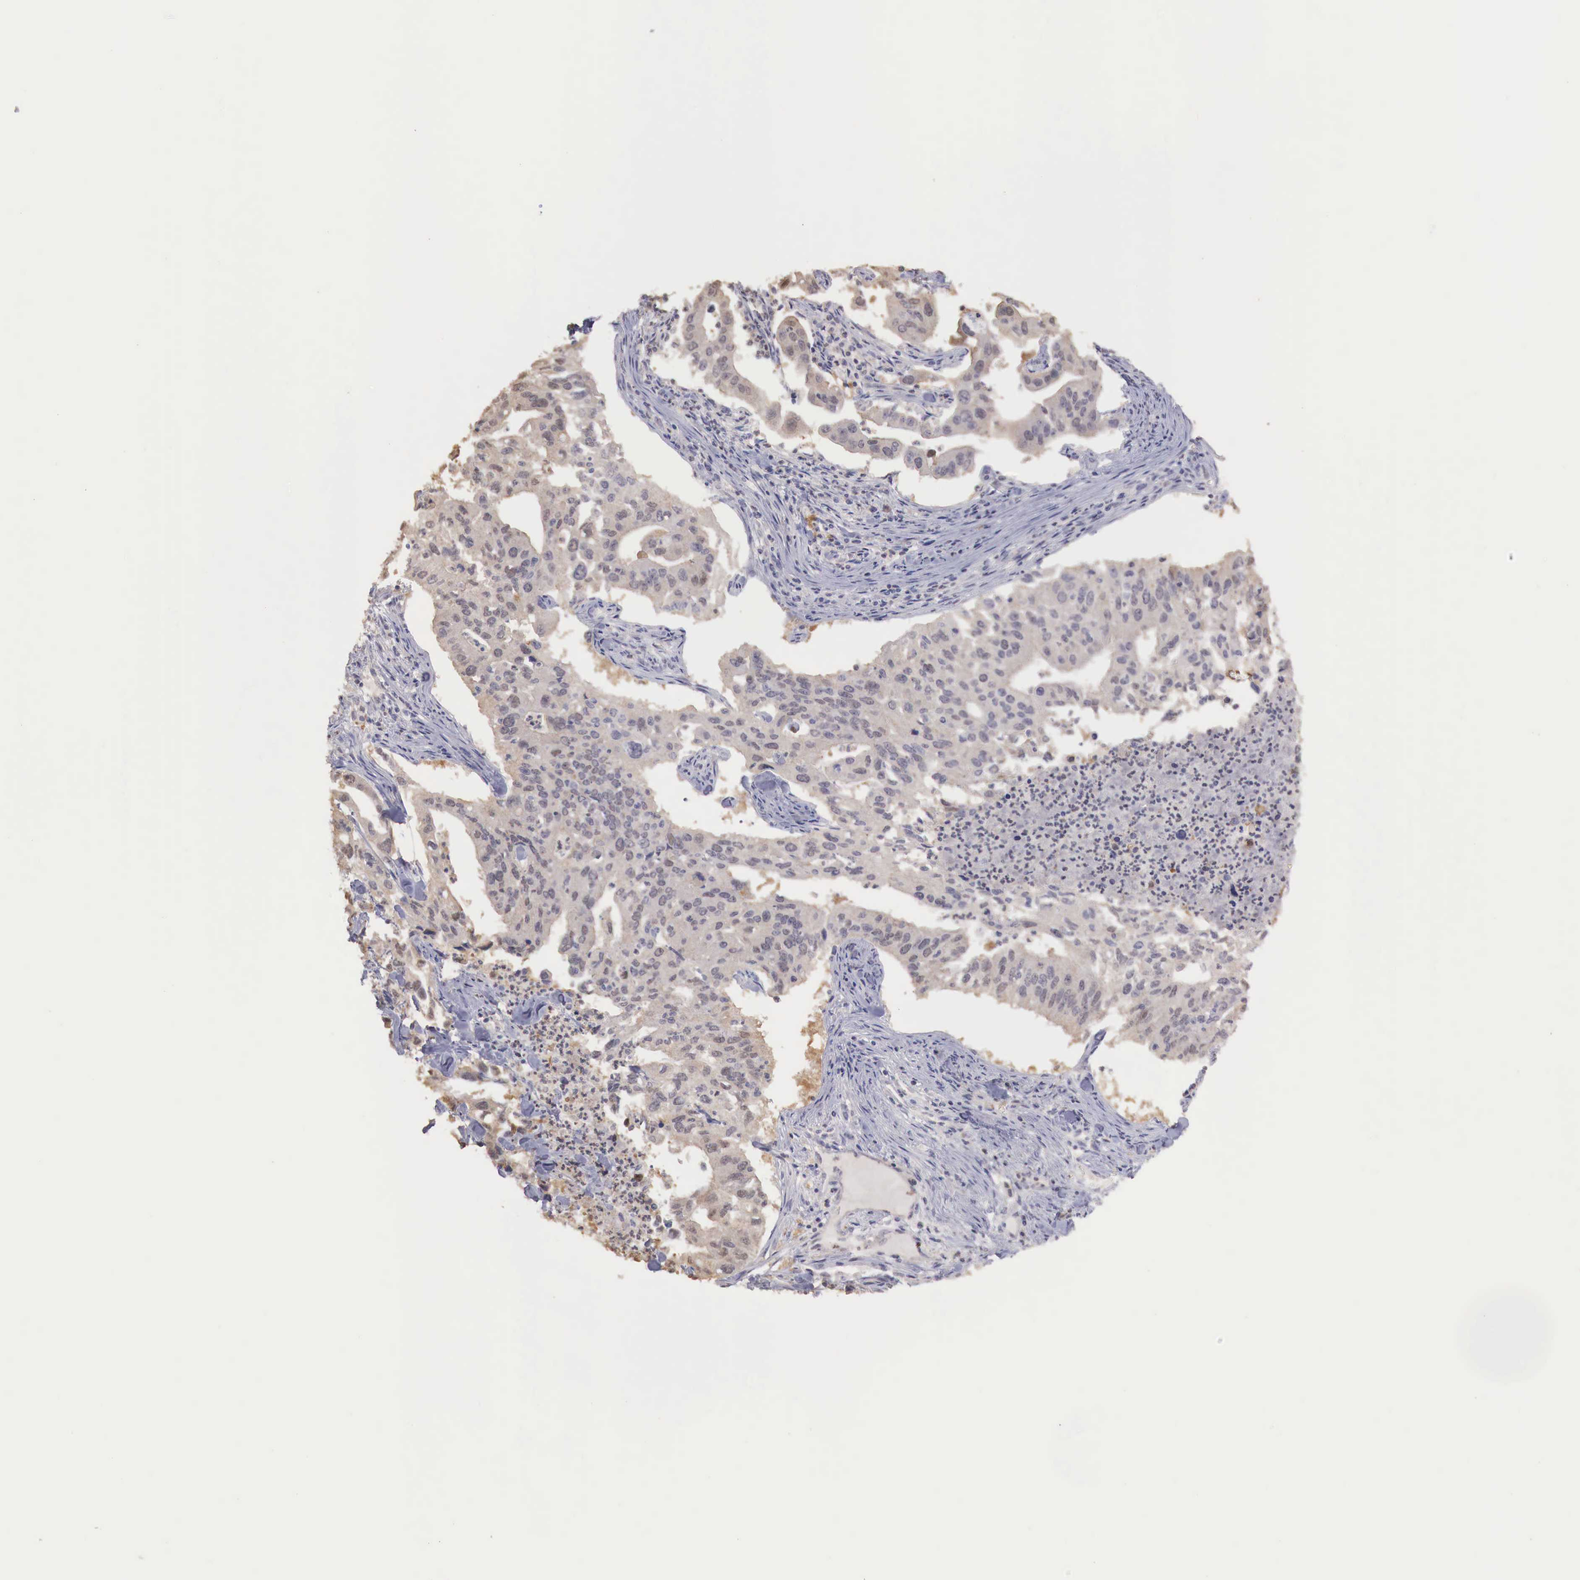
{"staining": {"intensity": "weak", "quantity": ">75%", "location": "cytoplasmic/membranous"}, "tissue": "lung cancer", "cell_type": "Tumor cells", "image_type": "cancer", "snomed": [{"axis": "morphology", "description": "Adenocarcinoma, NOS"}, {"axis": "topography", "description": "Lung"}], "caption": "Immunohistochemistry (IHC) micrograph of lung adenocarcinoma stained for a protein (brown), which reveals low levels of weak cytoplasmic/membranous staining in approximately >75% of tumor cells.", "gene": "TBC1D9", "patient": {"sex": "male", "age": 48}}